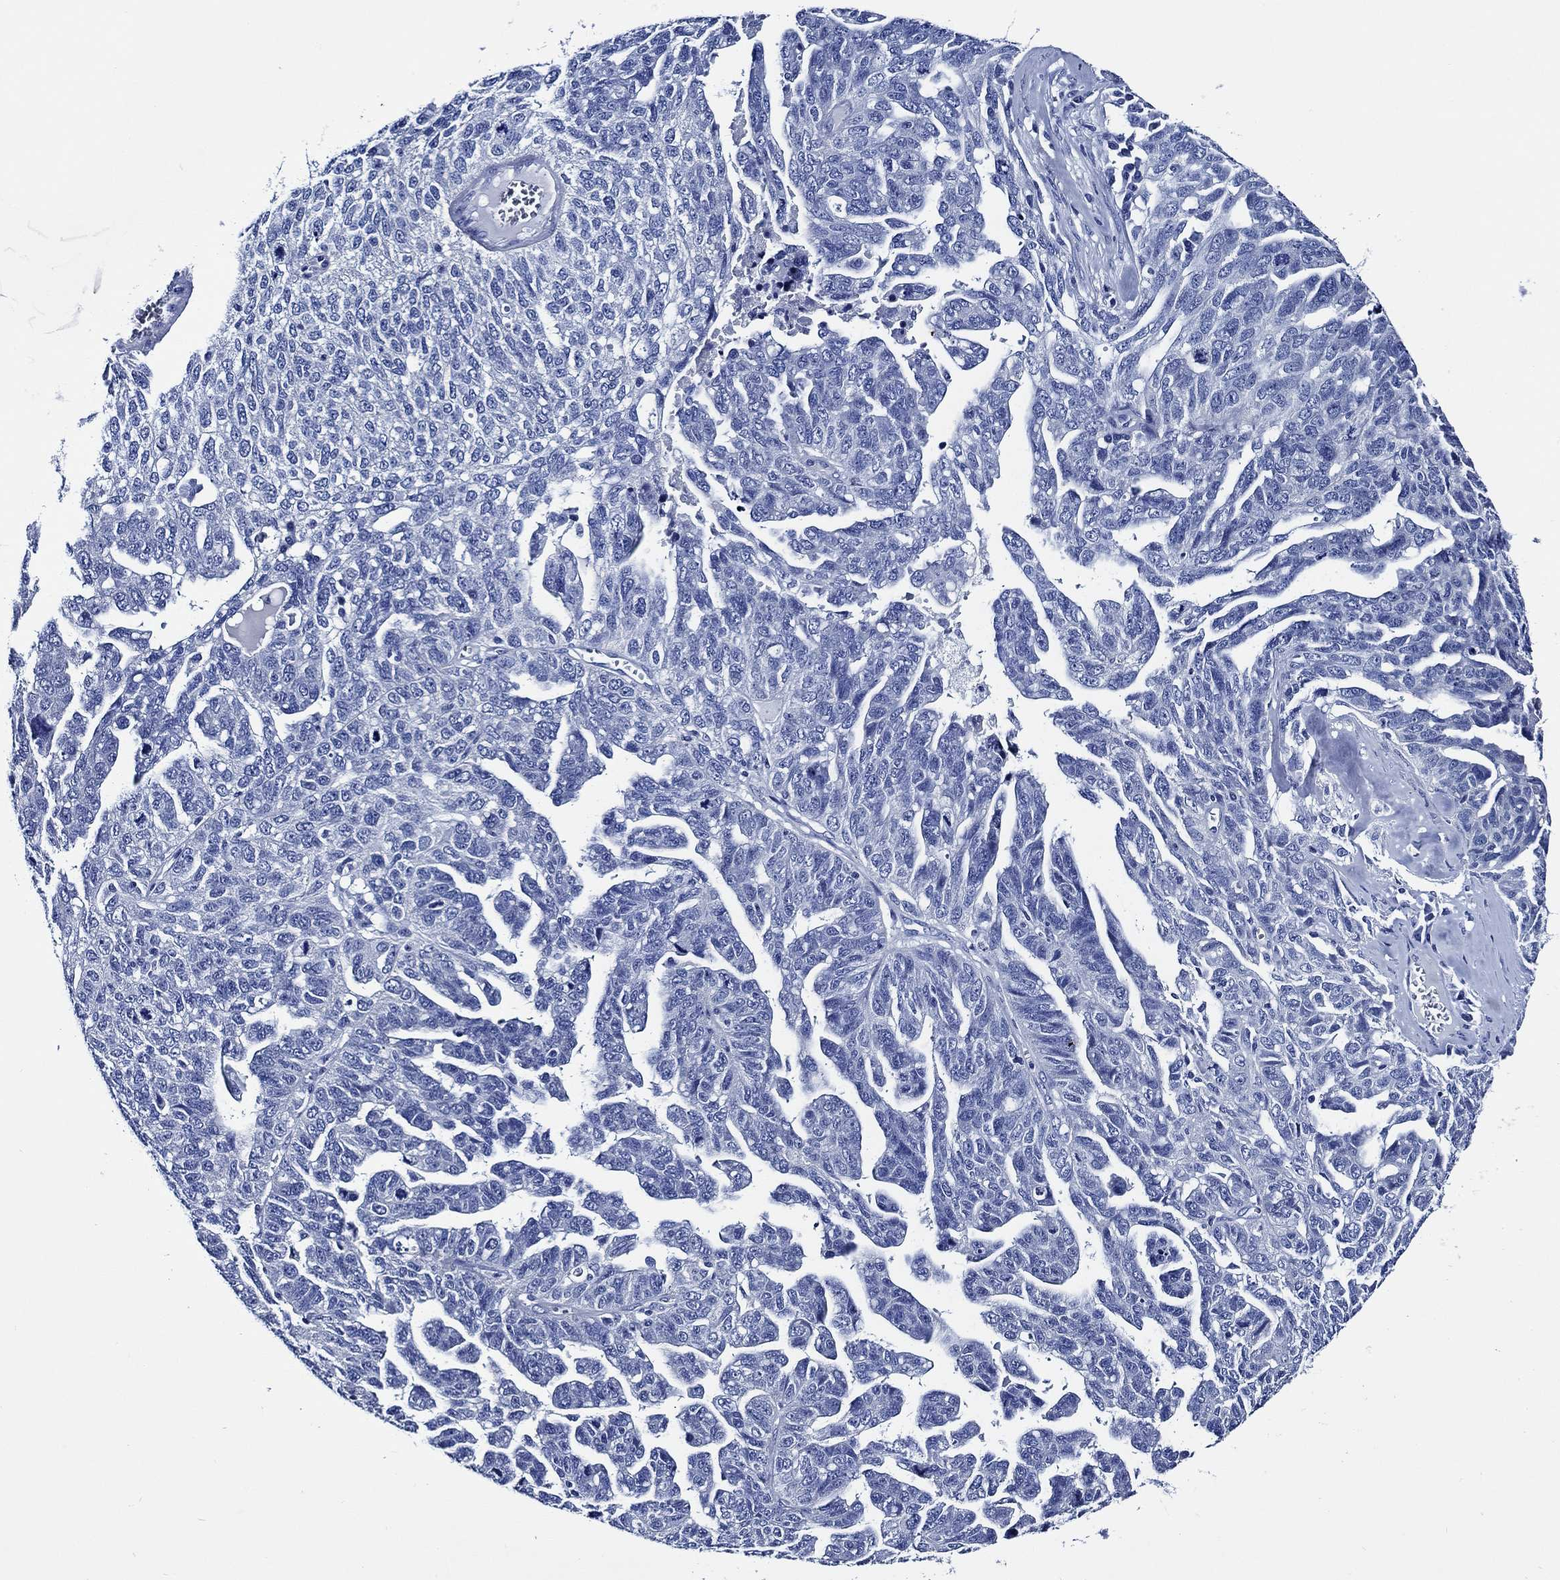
{"staining": {"intensity": "negative", "quantity": "none", "location": "none"}, "tissue": "ovarian cancer", "cell_type": "Tumor cells", "image_type": "cancer", "snomed": [{"axis": "morphology", "description": "Cystadenocarcinoma, serous, NOS"}, {"axis": "topography", "description": "Ovary"}], "caption": "IHC of human ovarian serous cystadenocarcinoma displays no expression in tumor cells. (Stains: DAB IHC with hematoxylin counter stain, Microscopy: brightfield microscopy at high magnification).", "gene": "WDR62", "patient": {"sex": "female", "age": 71}}